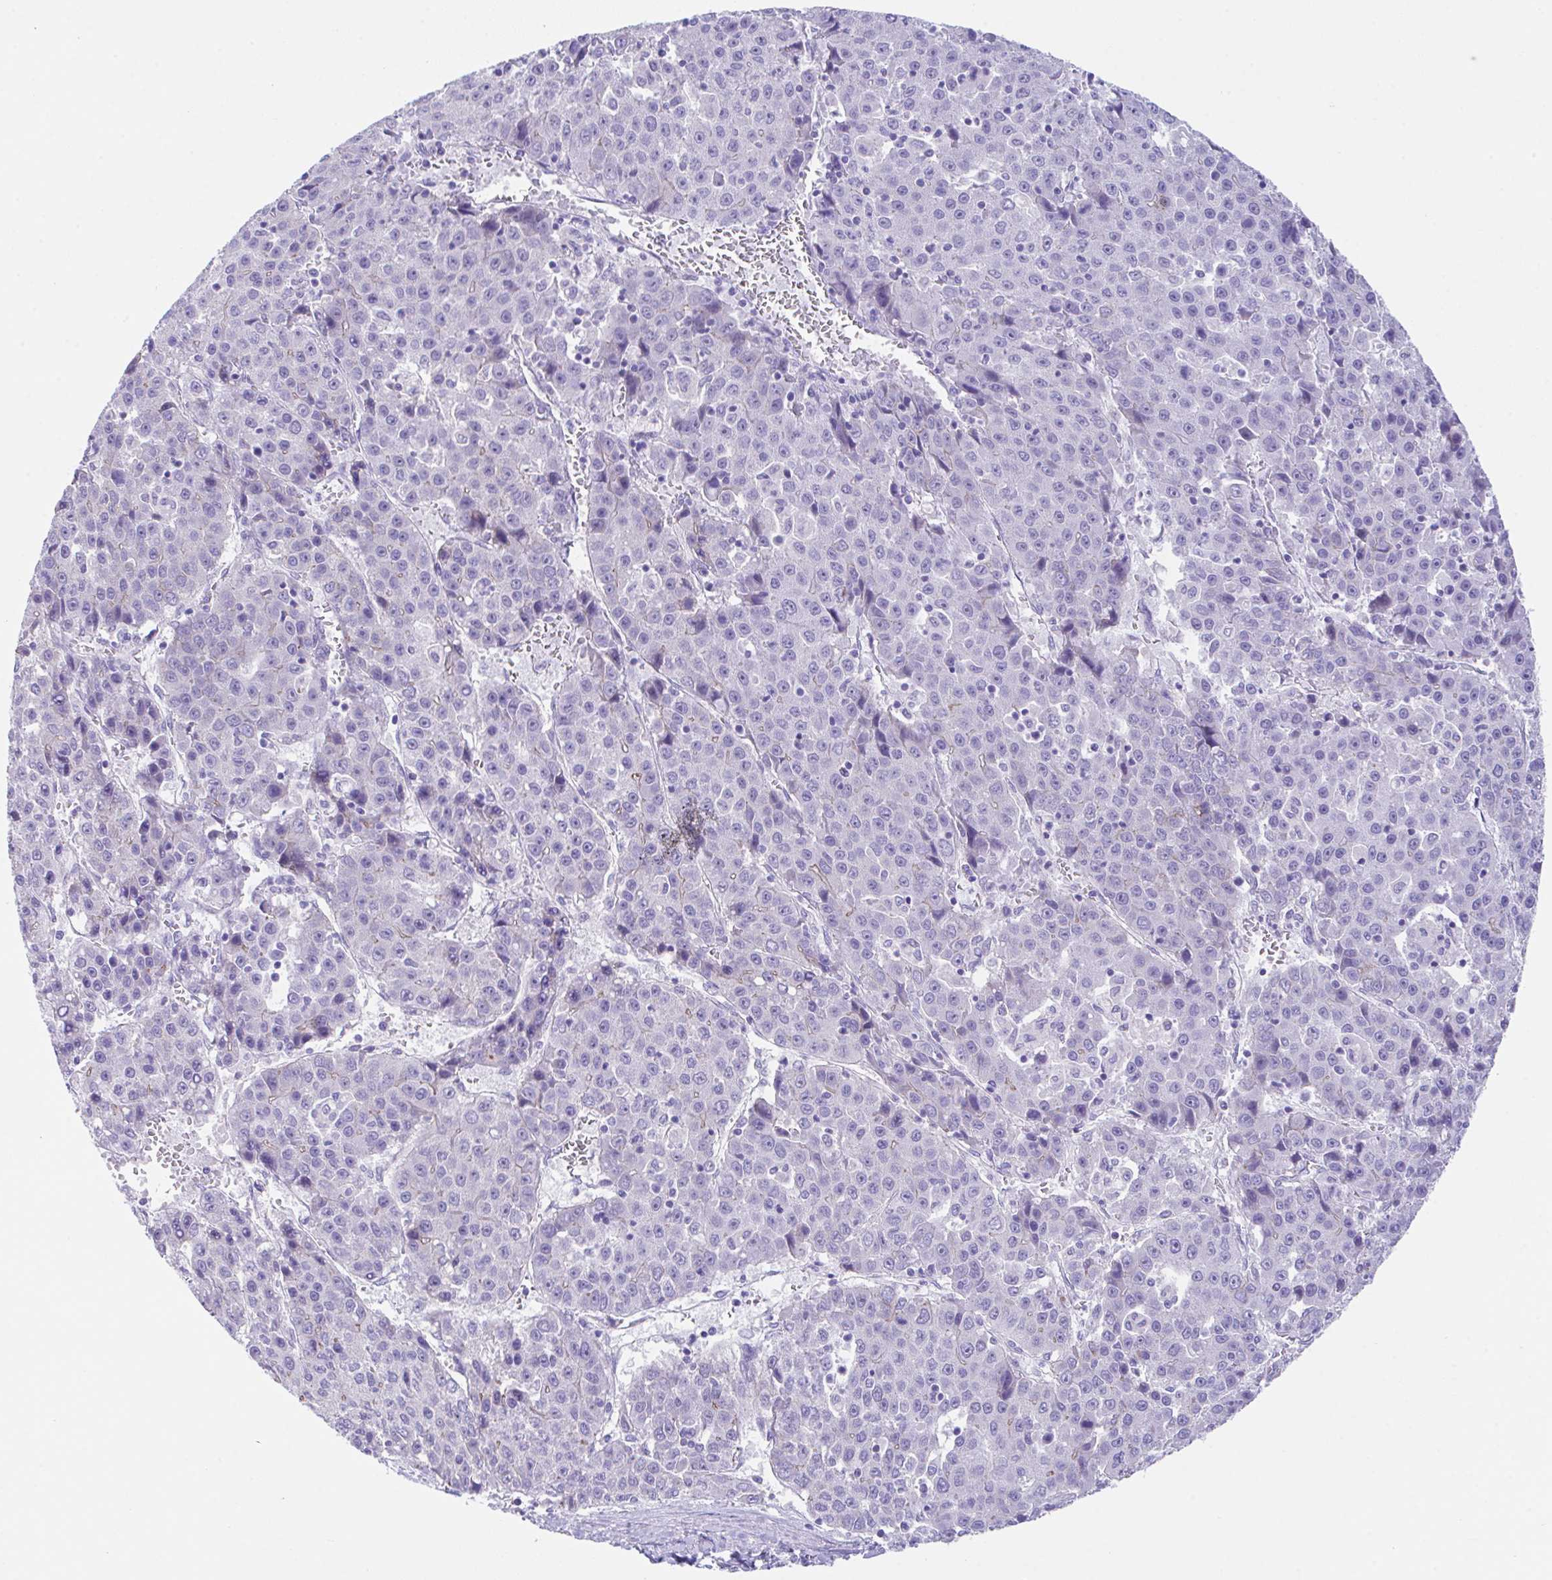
{"staining": {"intensity": "negative", "quantity": "none", "location": "none"}, "tissue": "liver cancer", "cell_type": "Tumor cells", "image_type": "cancer", "snomed": [{"axis": "morphology", "description": "Carcinoma, Hepatocellular, NOS"}, {"axis": "topography", "description": "Liver"}], "caption": "High magnification brightfield microscopy of liver cancer stained with DAB (brown) and counterstained with hematoxylin (blue): tumor cells show no significant staining.", "gene": "SLC16A6", "patient": {"sex": "female", "age": 53}}